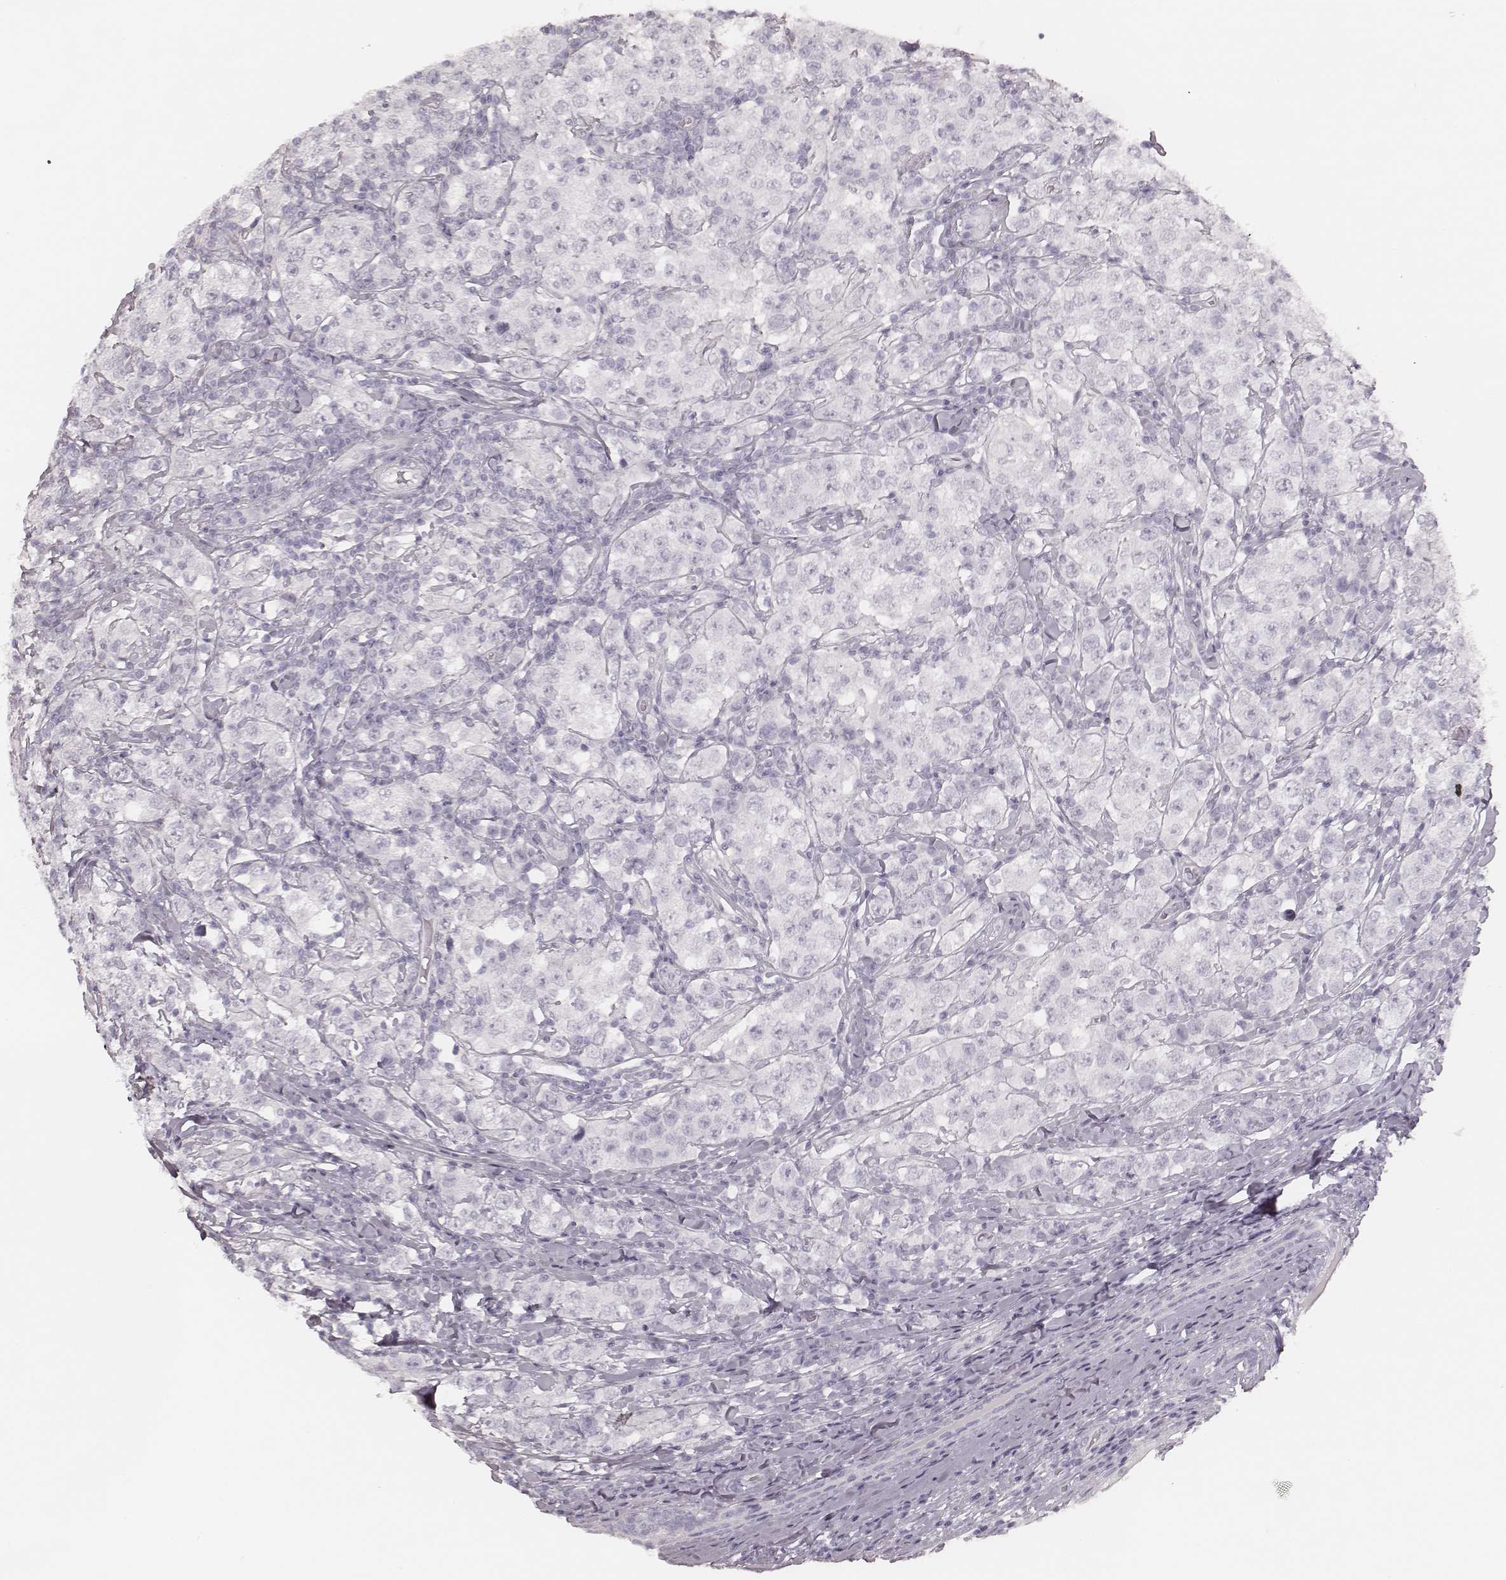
{"staining": {"intensity": "negative", "quantity": "none", "location": "none"}, "tissue": "testis cancer", "cell_type": "Tumor cells", "image_type": "cancer", "snomed": [{"axis": "morphology", "description": "Seminoma, NOS"}, {"axis": "morphology", "description": "Carcinoma, Embryonal, NOS"}, {"axis": "topography", "description": "Testis"}], "caption": "This is an IHC image of testis cancer (embryonal carcinoma). There is no expression in tumor cells.", "gene": "KRT72", "patient": {"sex": "male", "age": 41}}